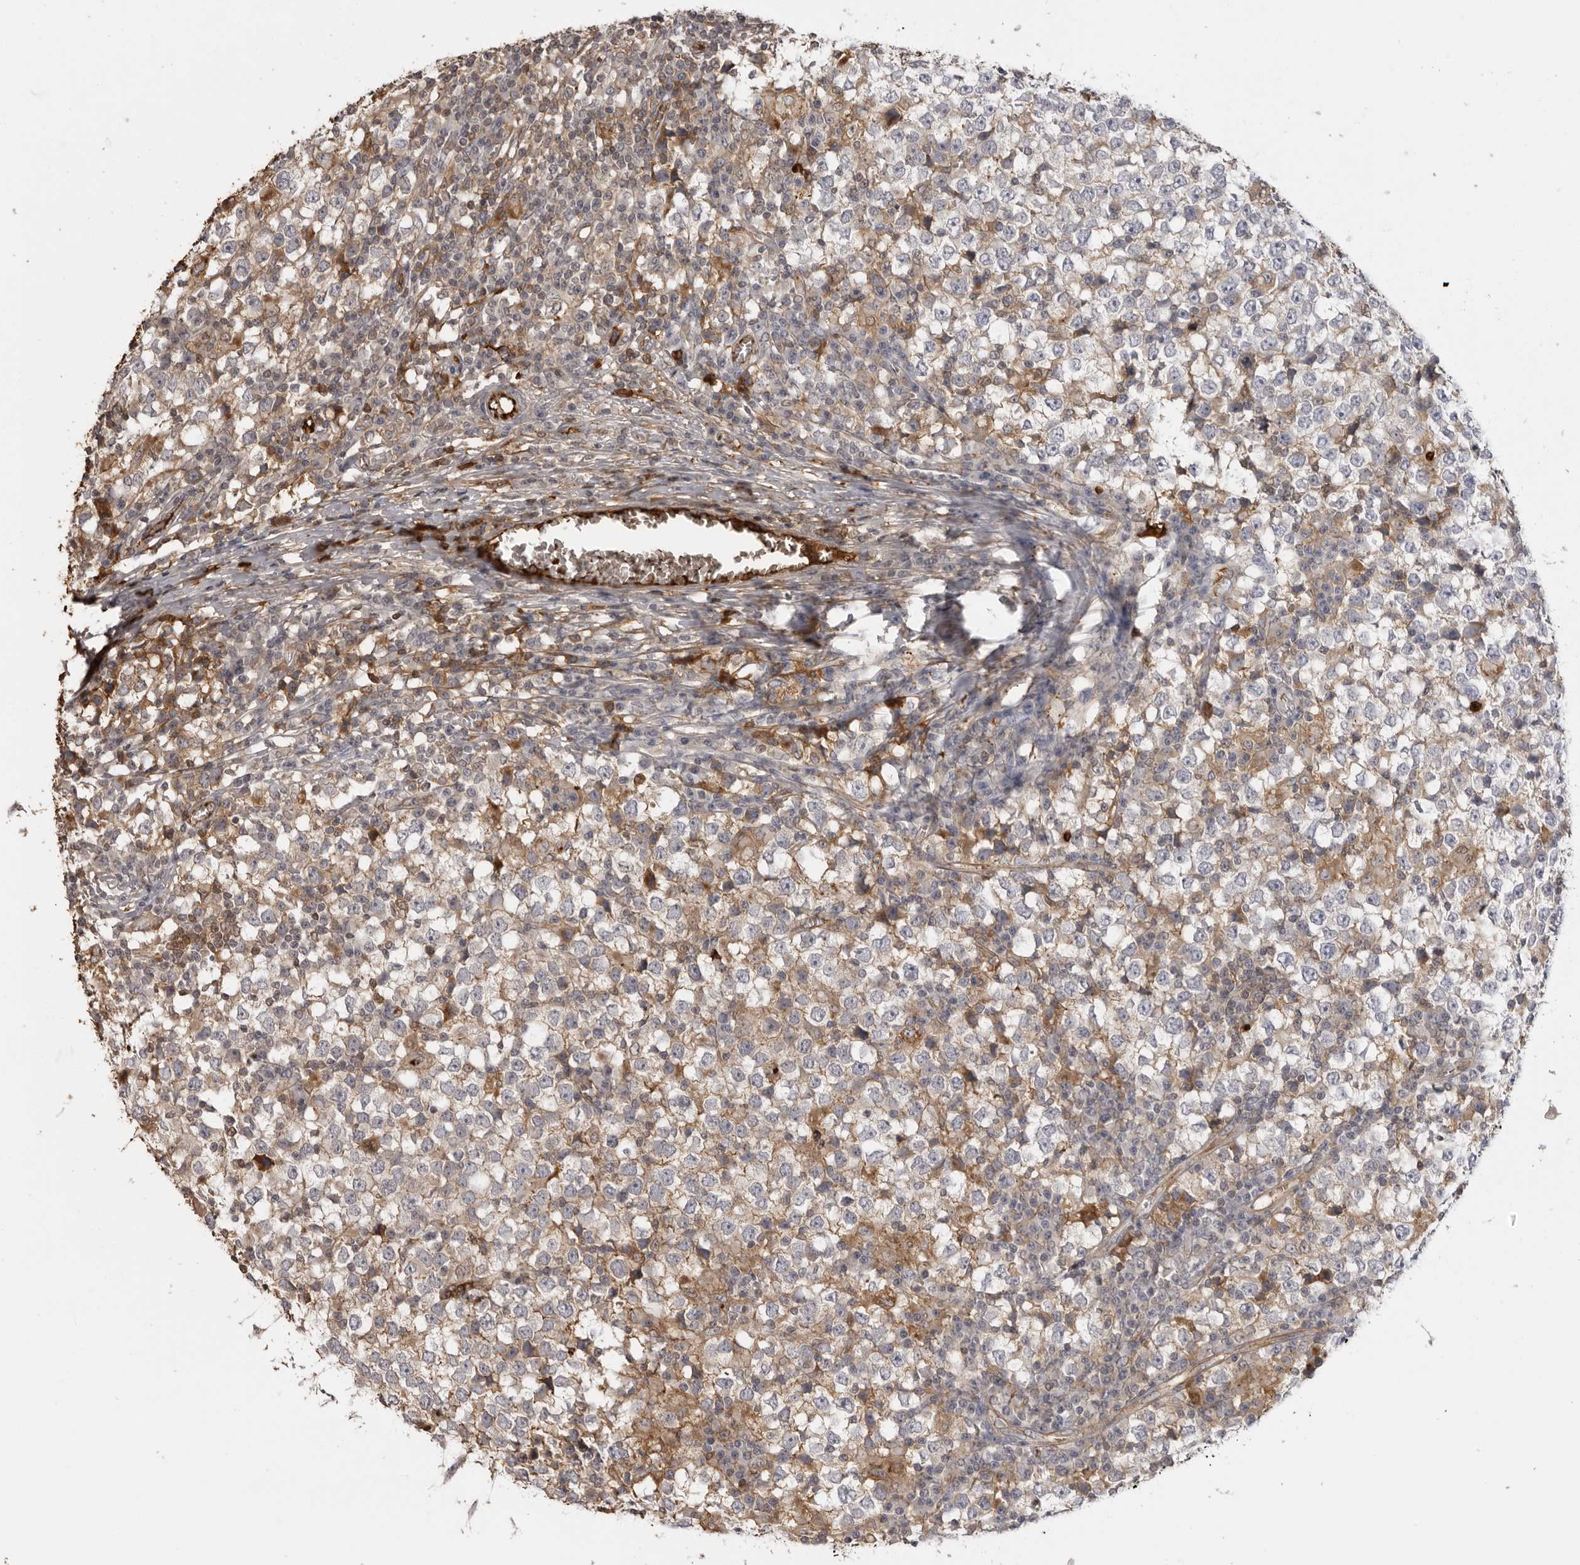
{"staining": {"intensity": "weak", "quantity": "<25%", "location": "cytoplasmic/membranous"}, "tissue": "testis cancer", "cell_type": "Tumor cells", "image_type": "cancer", "snomed": [{"axis": "morphology", "description": "Seminoma, NOS"}, {"axis": "topography", "description": "Testis"}], "caption": "High magnification brightfield microscopy of seminoma (testis) stained with DAB (brown) and counterstained with hematoxylin (blue): tumor cells show no significant staining.", "gene": "PLEKHF2", "patient": {"sex": "male", "age": 65}}